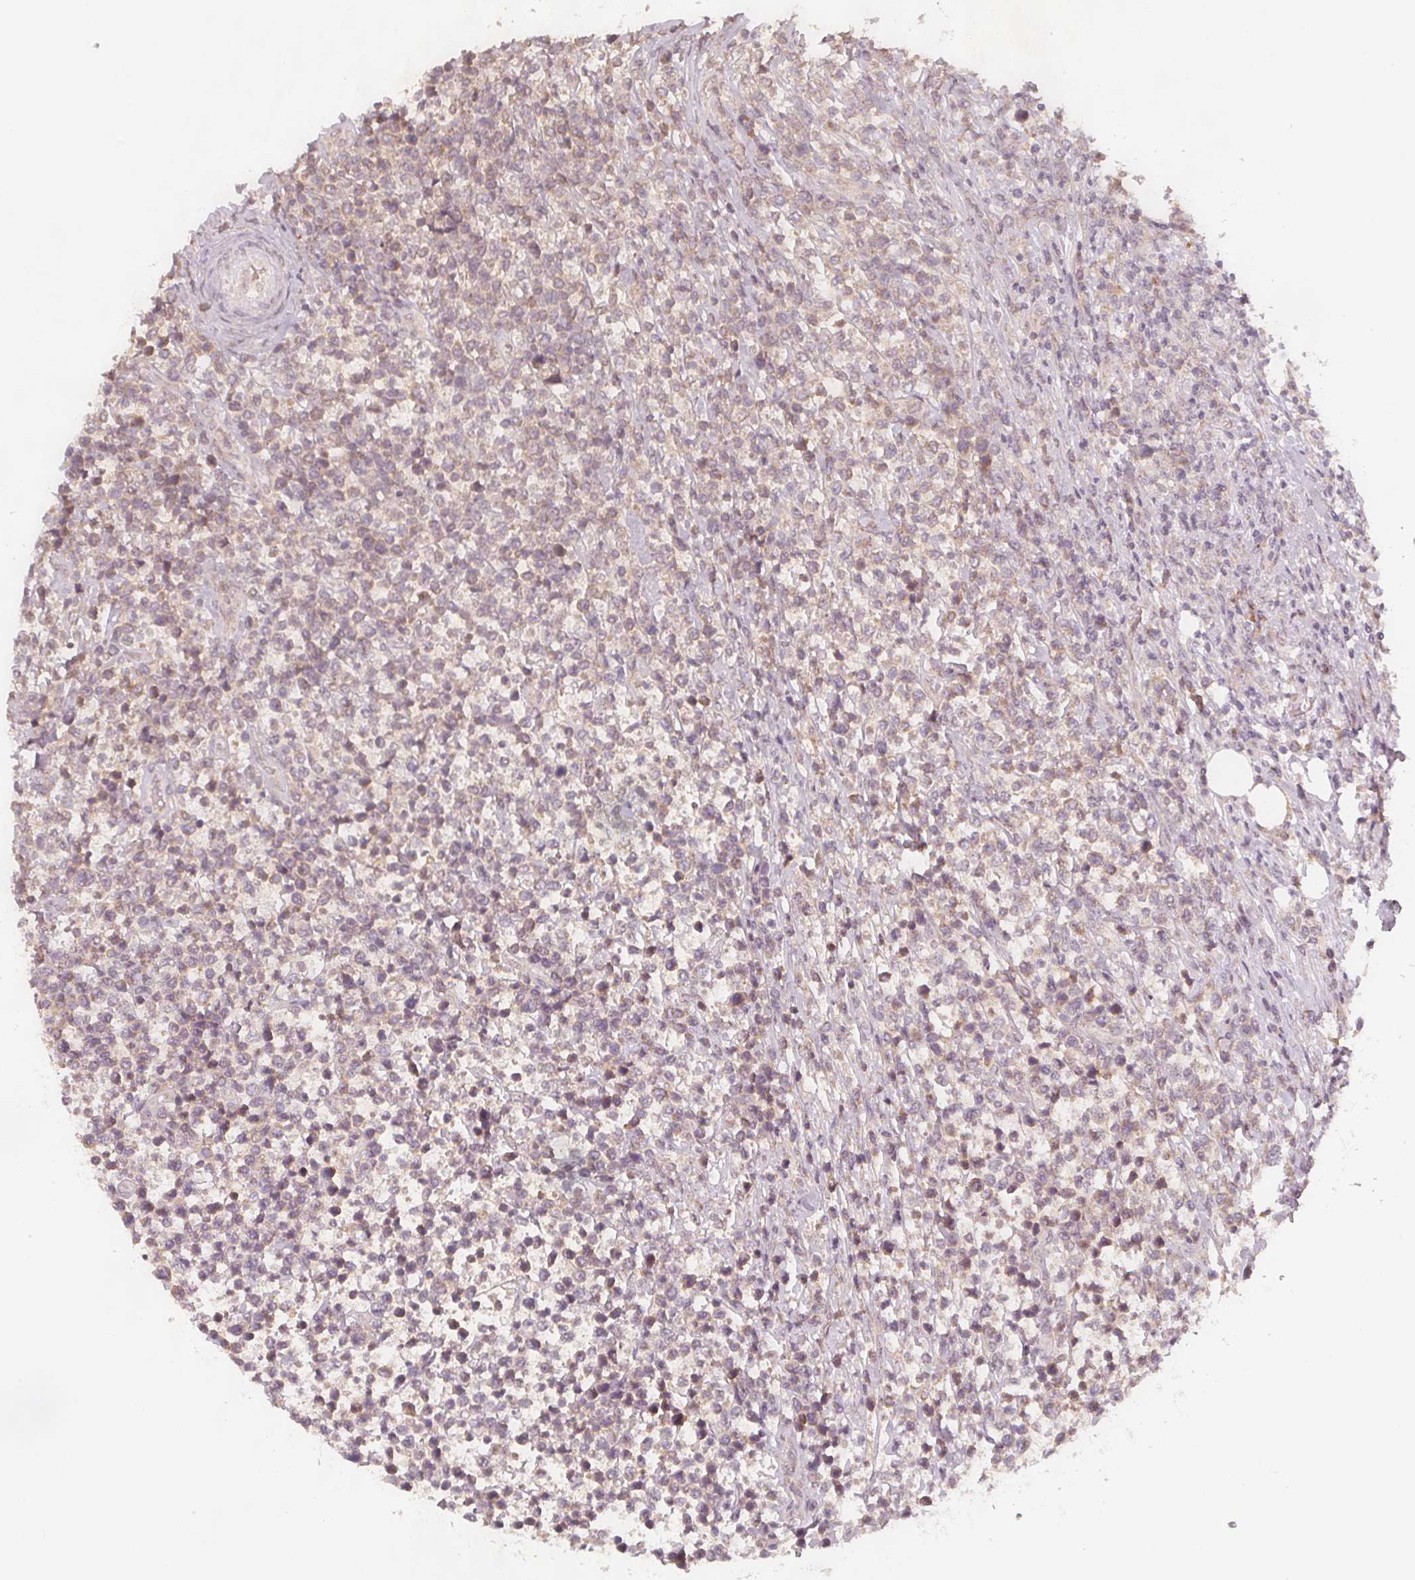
{"staining": {"intensity": "negative", "quantity": "none", "location": "none"}, "tissue": "lymphoma", "cell_type": "Tumor cells", "image_type": "cancer", "snomed": [{"axis": "morphology", "description": "Malignant lymphoma, non-Hodgkin's type, High grade"}, {"axis": "topography", "description": "Soft tissue"}], "caption": "This is a photomicrograph of immunohistochemistry staining of high-grade malignant lymphoma, non-Hodgkin's type, which shows no positivity in tumor cells.", "gene": "NCSTN", "patient": {"sex": "female", "age": 56}}